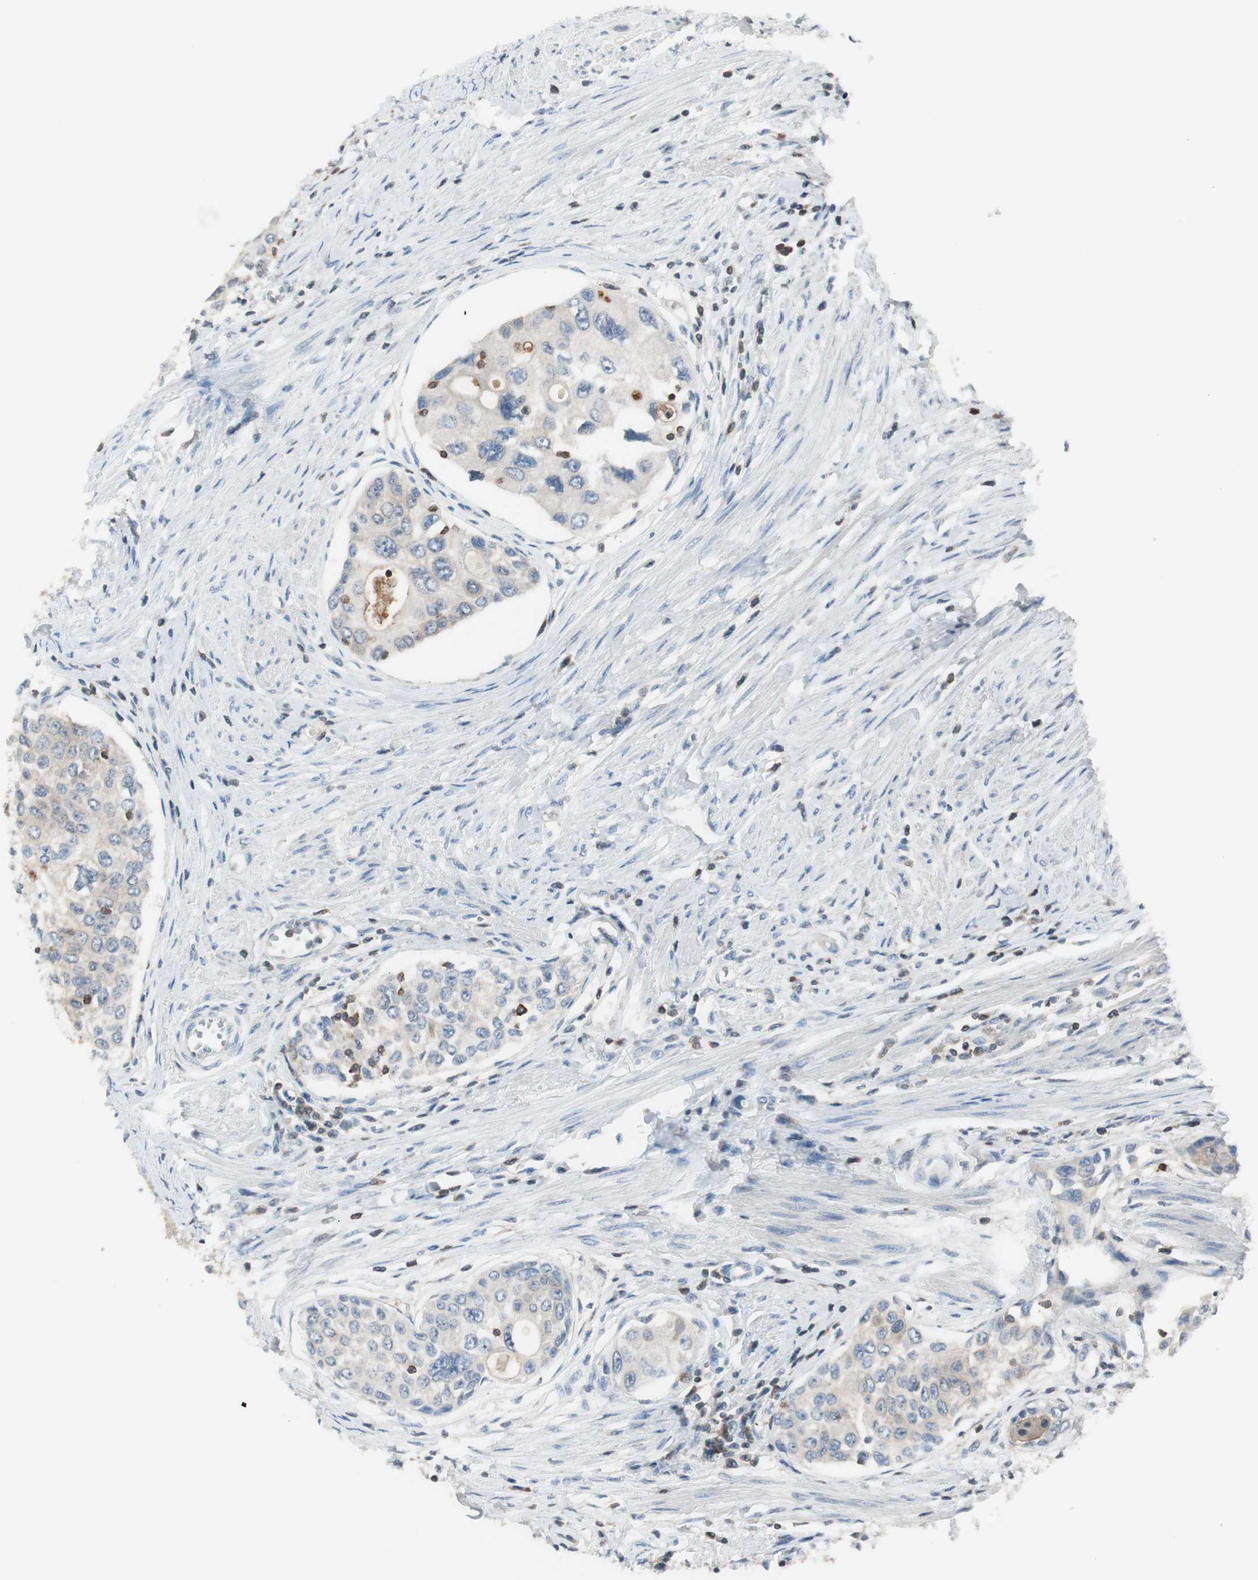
{"staining": {"intensity": "moderate", "quantity": "<25%", "location": "cytoplasmic/membranous"}, "tissue": "urothelial cancer", "cell_type": "Tumor cells", "image_type": "cancer", "snomed": [{"axis": "morphology", "description": "Urothelial carcinoma, High grade"}, {"axis": "topography", "description": "Urinary bladder"}], "caption": "This photomicrograph shows urothelial cancer stained with immunohistochemistry to label a protein in brown. The cytoplasmic/membranous of tumor cells show moderate positivity for the protein. Nuclei are counter-stained blue.", "gene": "SLC9A3R1", "patient": {"sex": "female", "age": 56}}